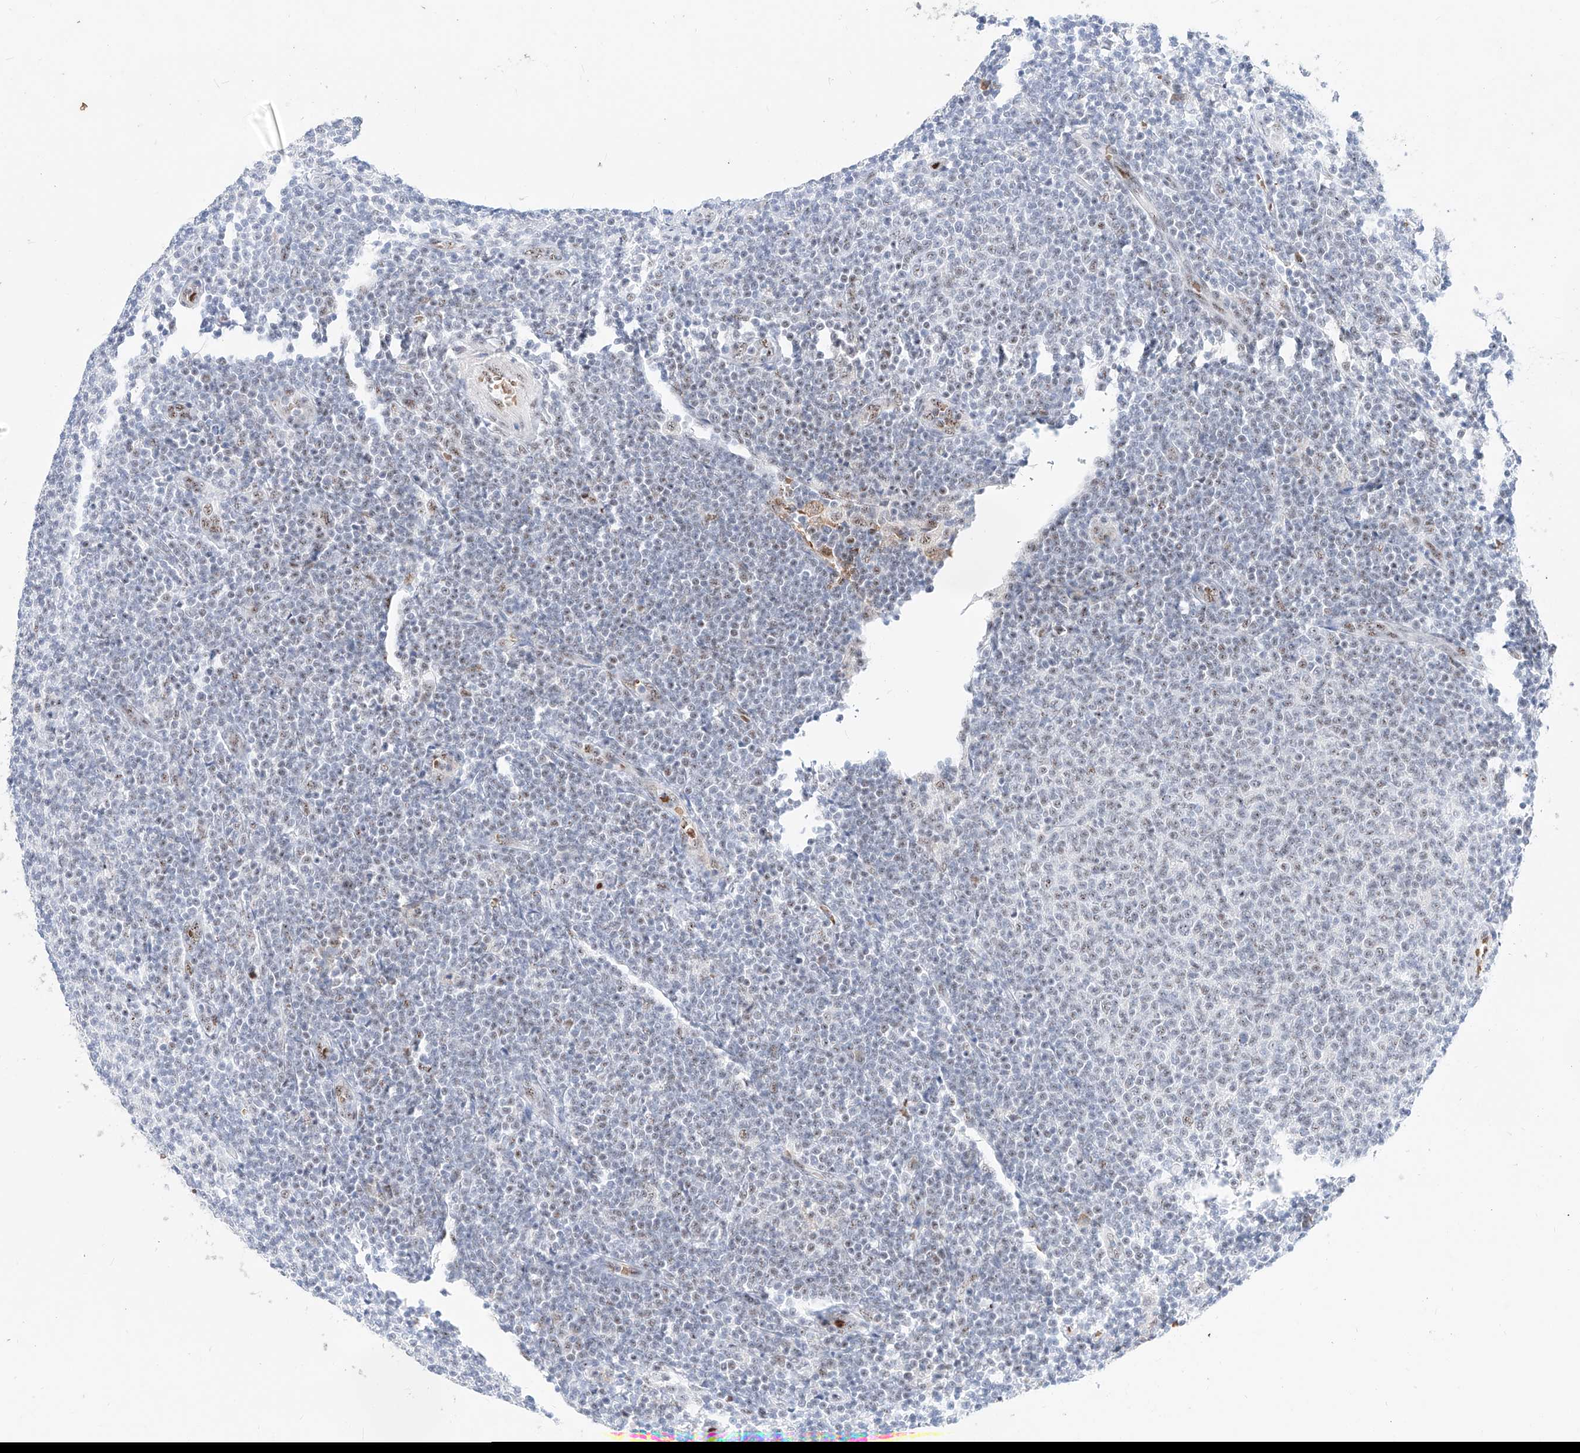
{"staining": {"intensity": "negative", "quantity": "none", "location": "none"}, "tissue": "lymphoma", "cell_type": "Tumor cells", "image_type": "cancer", "snomed": [{"axis": "morphology", "description": "Malignant lymphoma, non-Hodgkin's type, Low grade"}, {"axis": "topography", "description": "Lymph node"}], "caption": "Tumor cells show no significant expression in malignant lymphoma, non-Hodgkin's type (low-grade).", "gene": "ZFP42", "patient": {"sex": "male", "age": 66}}